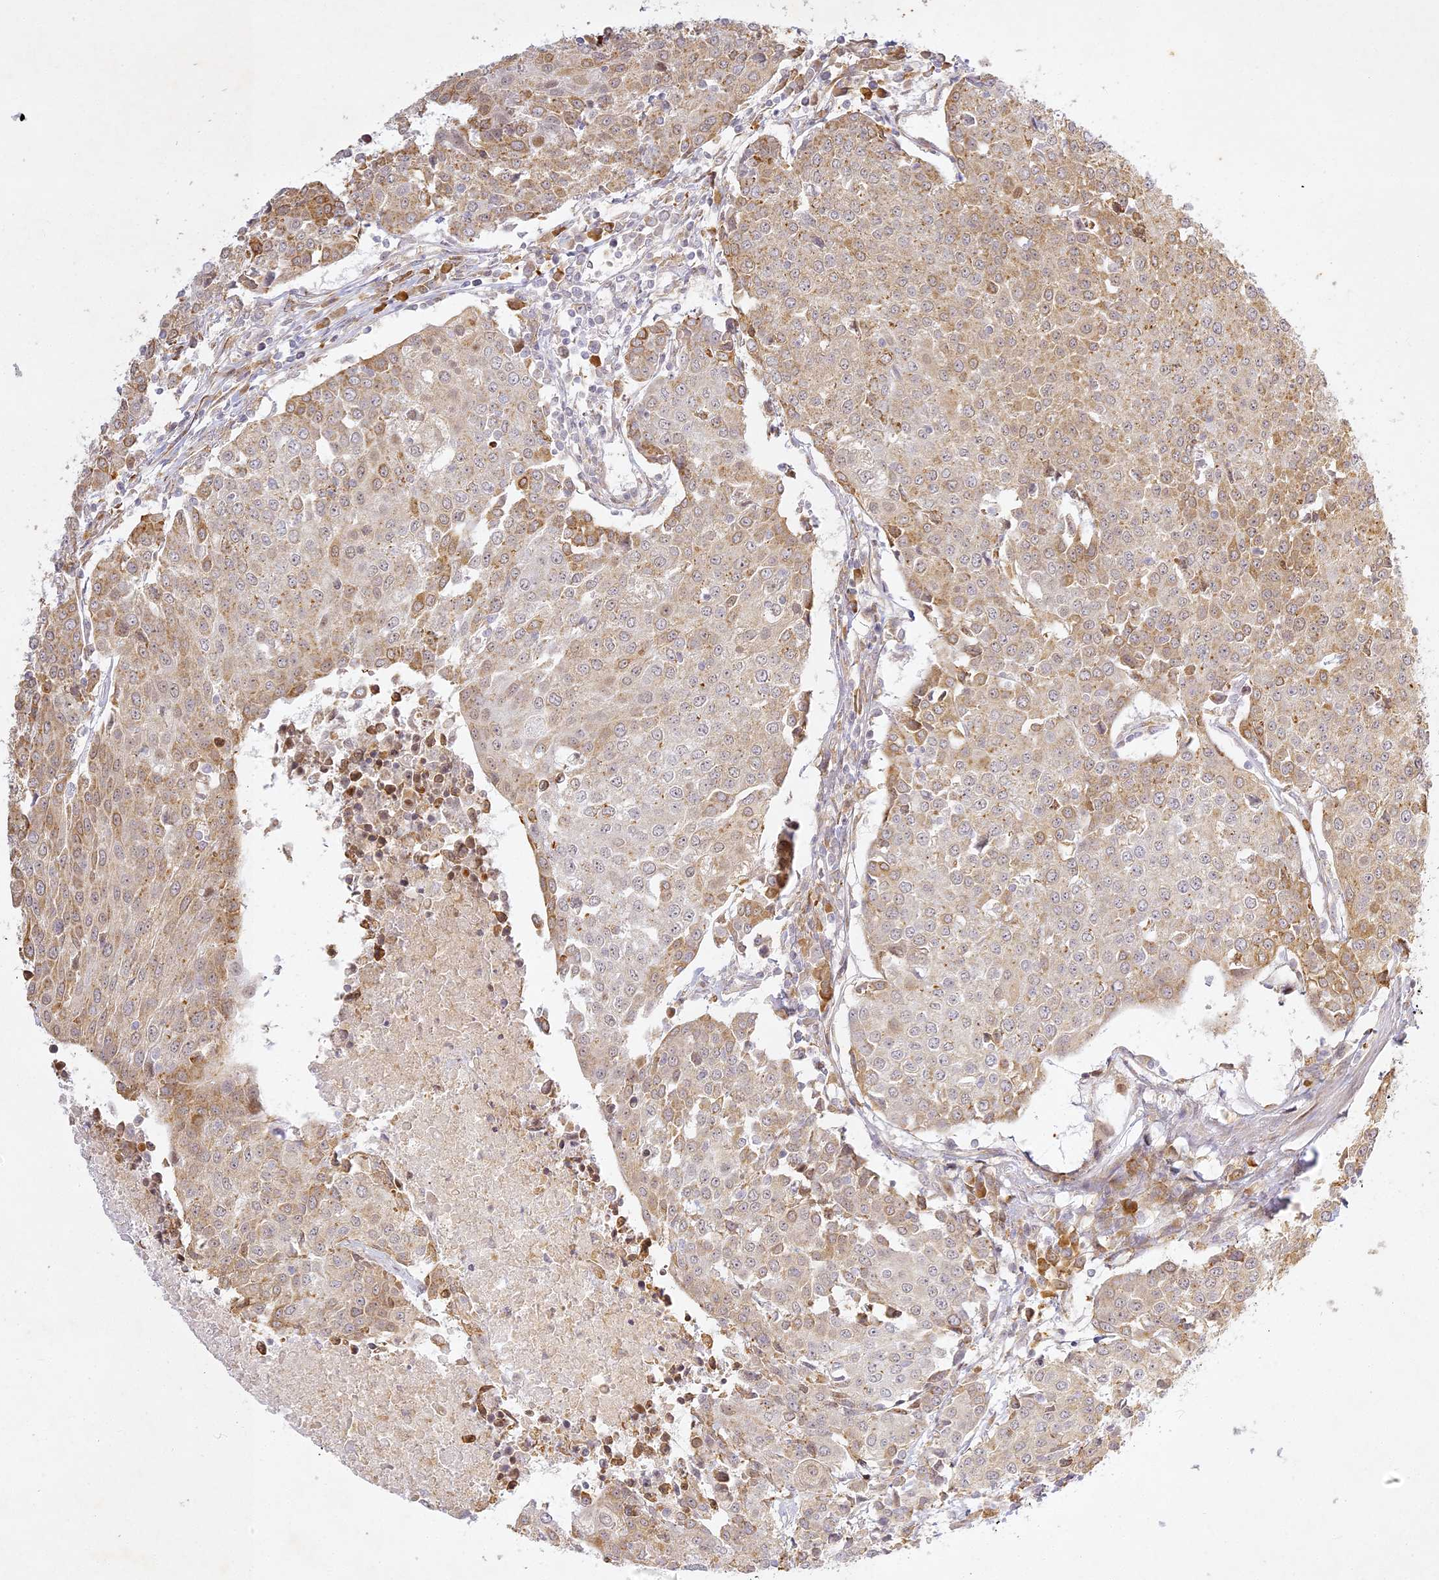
{"staining": {"intensity": "weak", "quantity": "25%-75%", "location": "cytoplasmic/membranous"}, "tissue": "urothelial cancer", "cell_type": "Tumor cells", "image_type": "cancer", "snomed": [{"axis": "morphology", "description": "Urothelial carcinoma, High grade"}, {"axis": "topography", "description": "Urinary bladder"}], "caption": "This is a photomicrograph of IHC staining of urothelial cancer, which shows weak staining in the cytoplasmic/membranous of tumor cells.", "gene": "SLC30A5", "patient": {"sex": "female", "age": 85}}